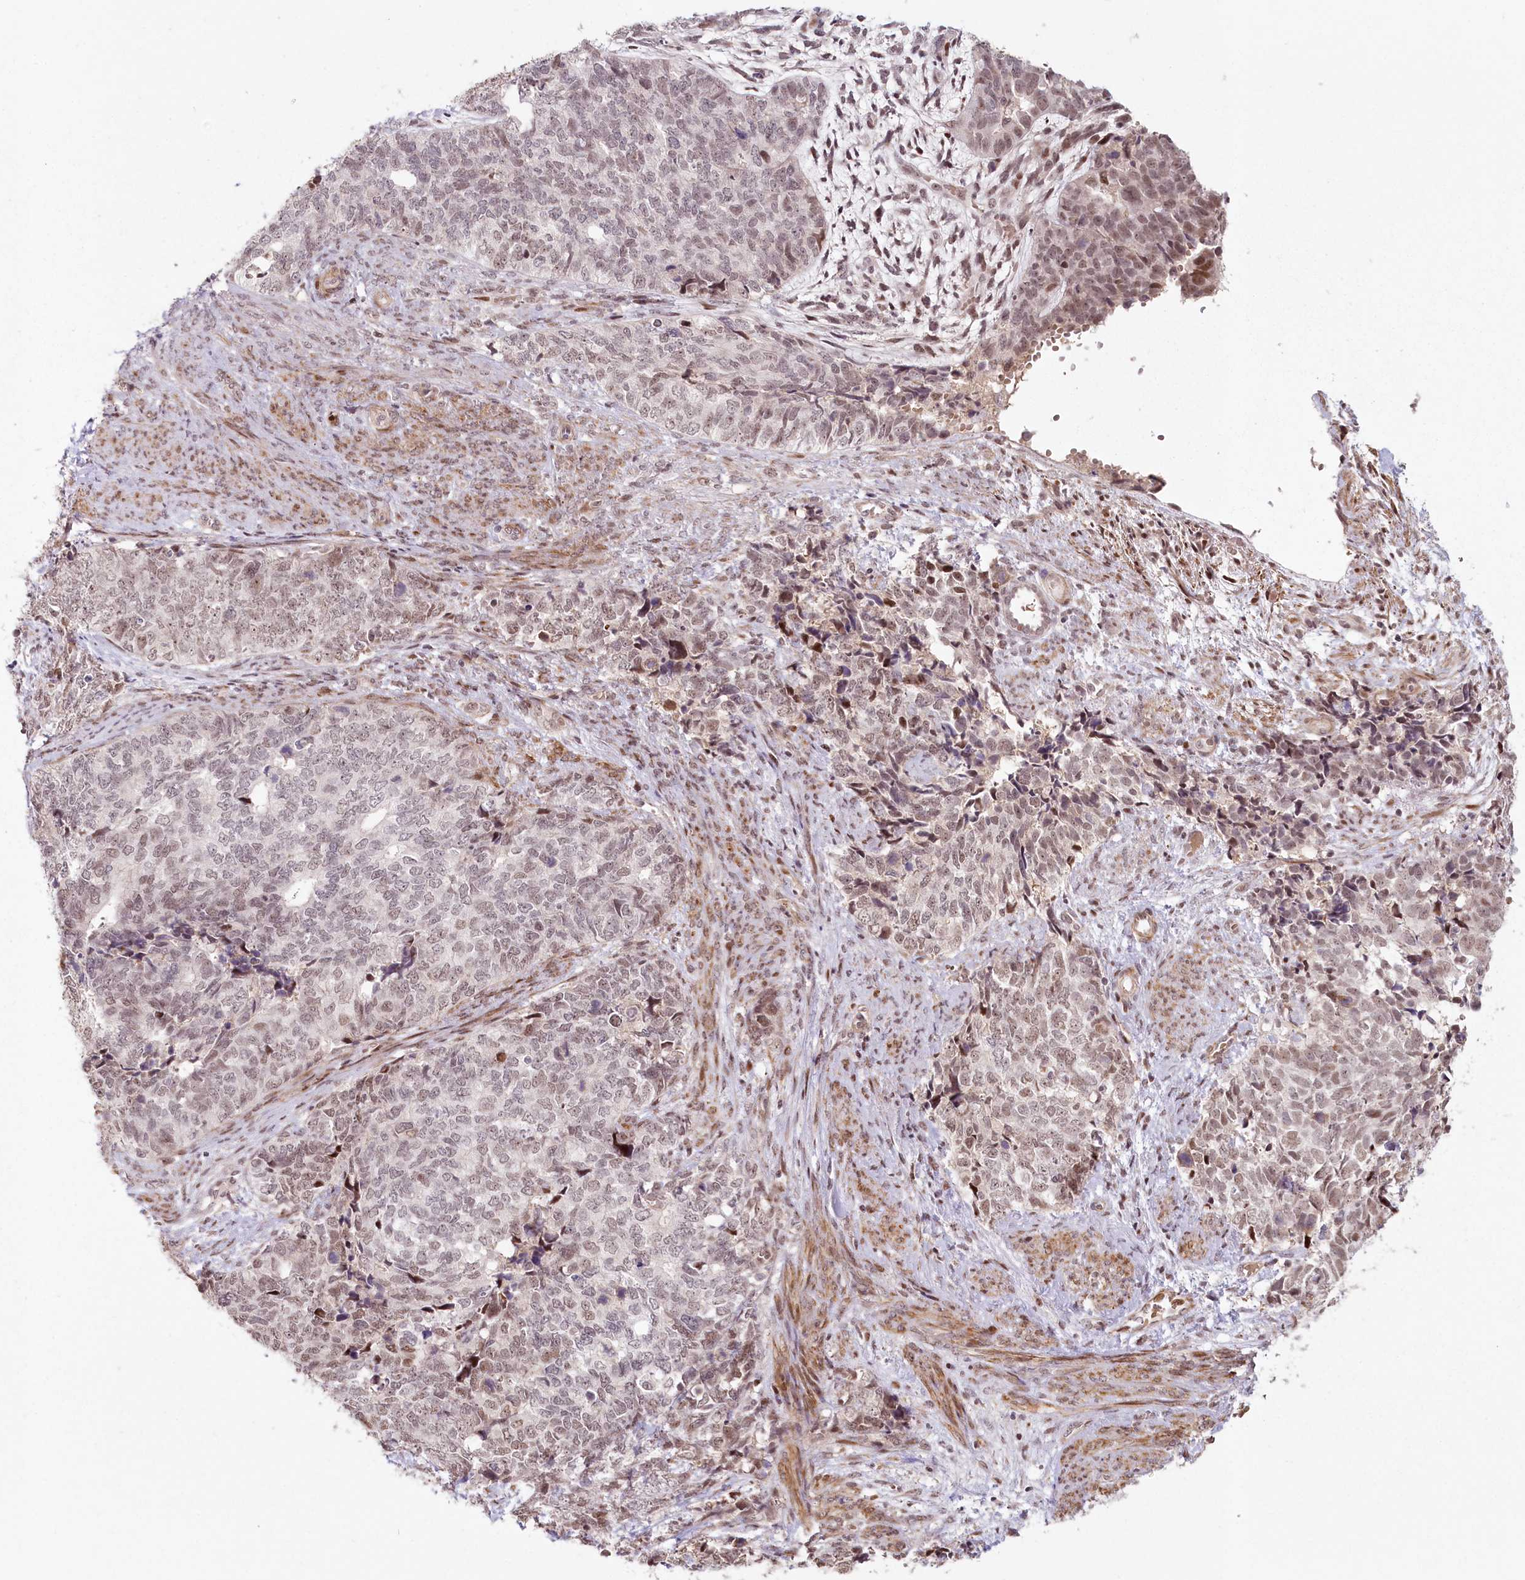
{"staining": {"intensity": "moderate", "quantity": "25%-75%", "location": "nuclear"}, "tissue": "cervical cancer", "cell_type": "Tumor cells", "image_type": "cancer", "snomed": [{"axis": "morphology", "description": "Squamous cell carcinoma, NOS"}, {"axis": "topography", "description": "Cervix"}], "caption": "Human squamous cell carcinoma (cervical) stained for a protein (brown) exhibits moderate nuclear positive staining in approximately 25%-75% of tumor cells.", "gene": "FAM204A", "patient": {"sex": "female", "age": 63}}